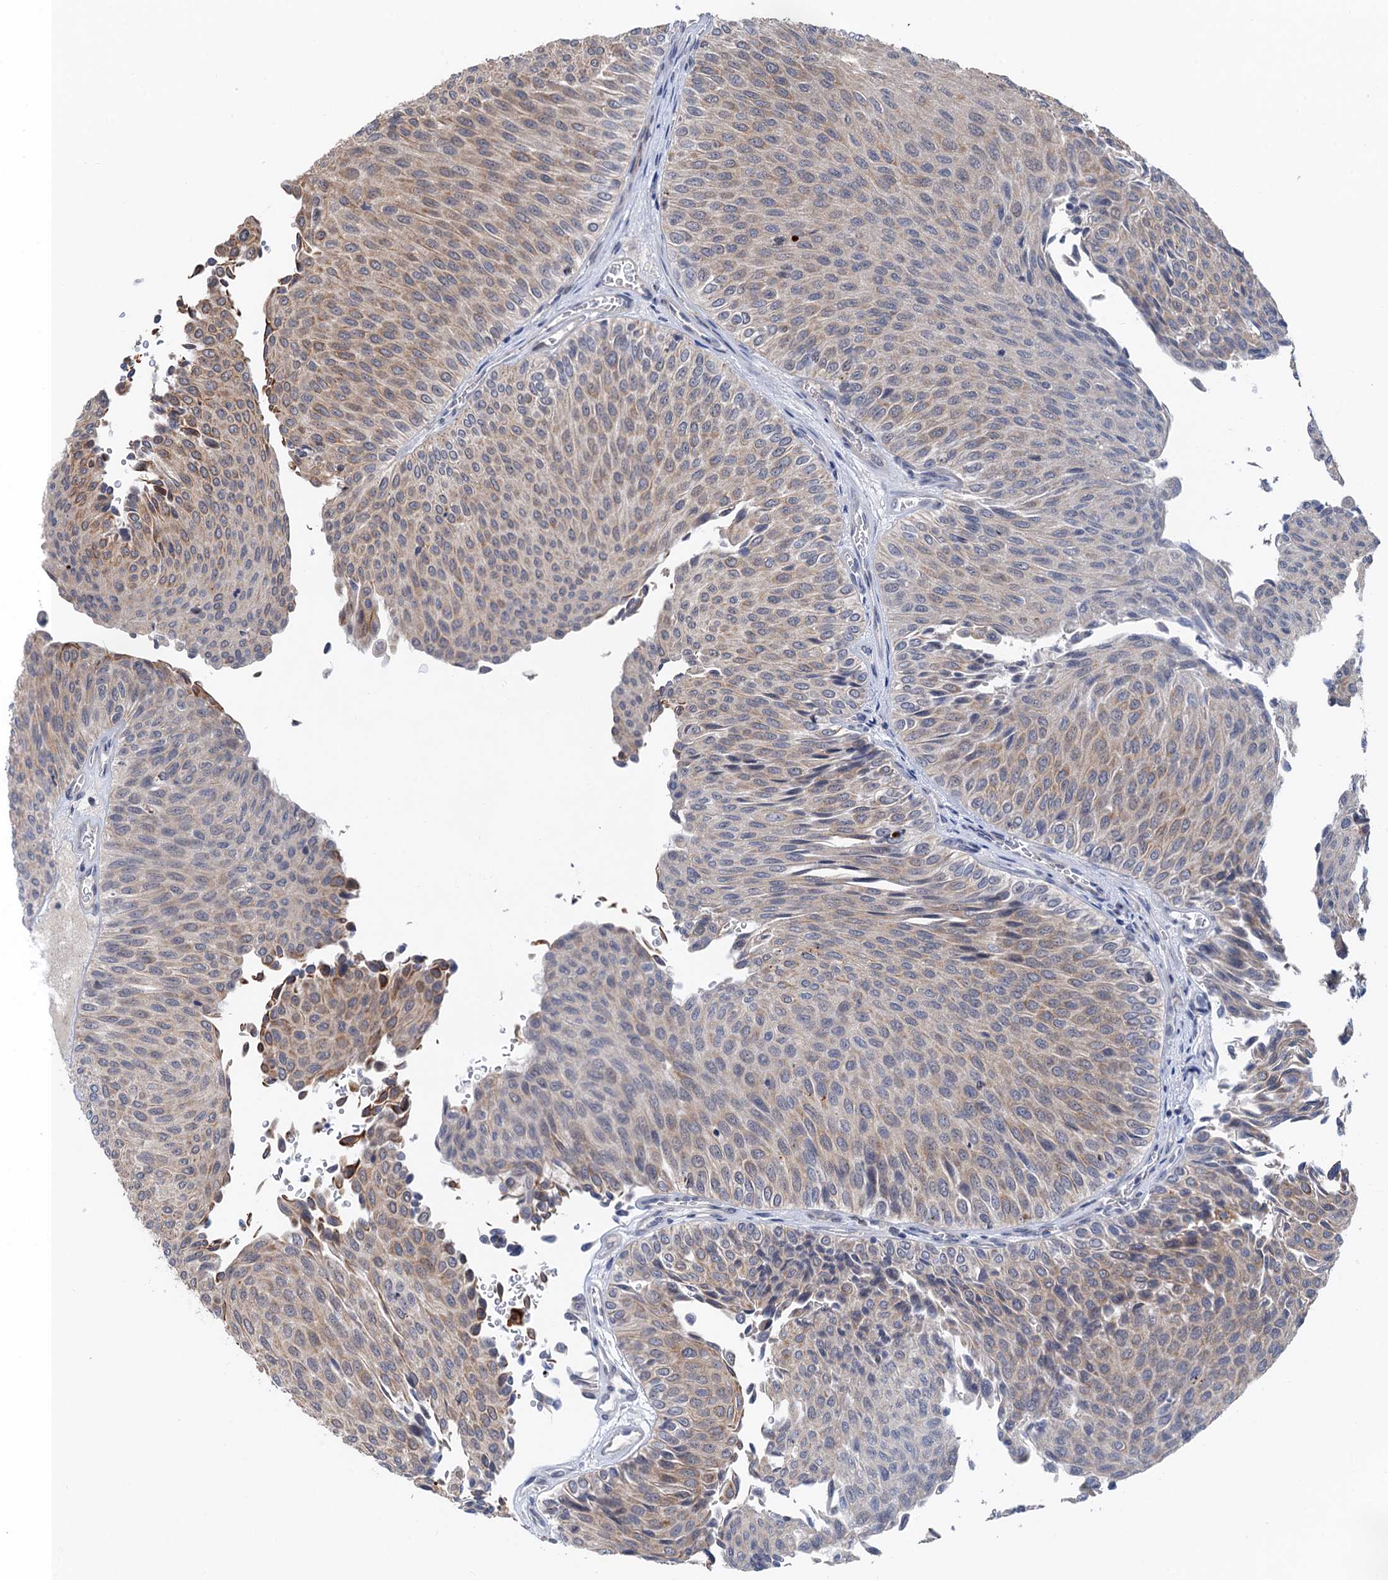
{"staining": {"intensity": "weak", "quantity": ">75%", "location": "cytoplasmic/membranous"}, "tissue": "urothelial cancer", "cell_type": "Tumor cells", "image_type": "cancer", "snomed": [{"axis": "morphology", "description": "Urothelial carcinoma, Low grade"}, {"axis": "topography", "description": "Urinary bladder"}], "caption": "A photomicrograph of human urothelial cancer stained for a protein exhibits weak cytoplasmic/membranous brown staining in tumor cells.", "gene": "TTC31", "patient": {"sex": "male", "age": 78}}